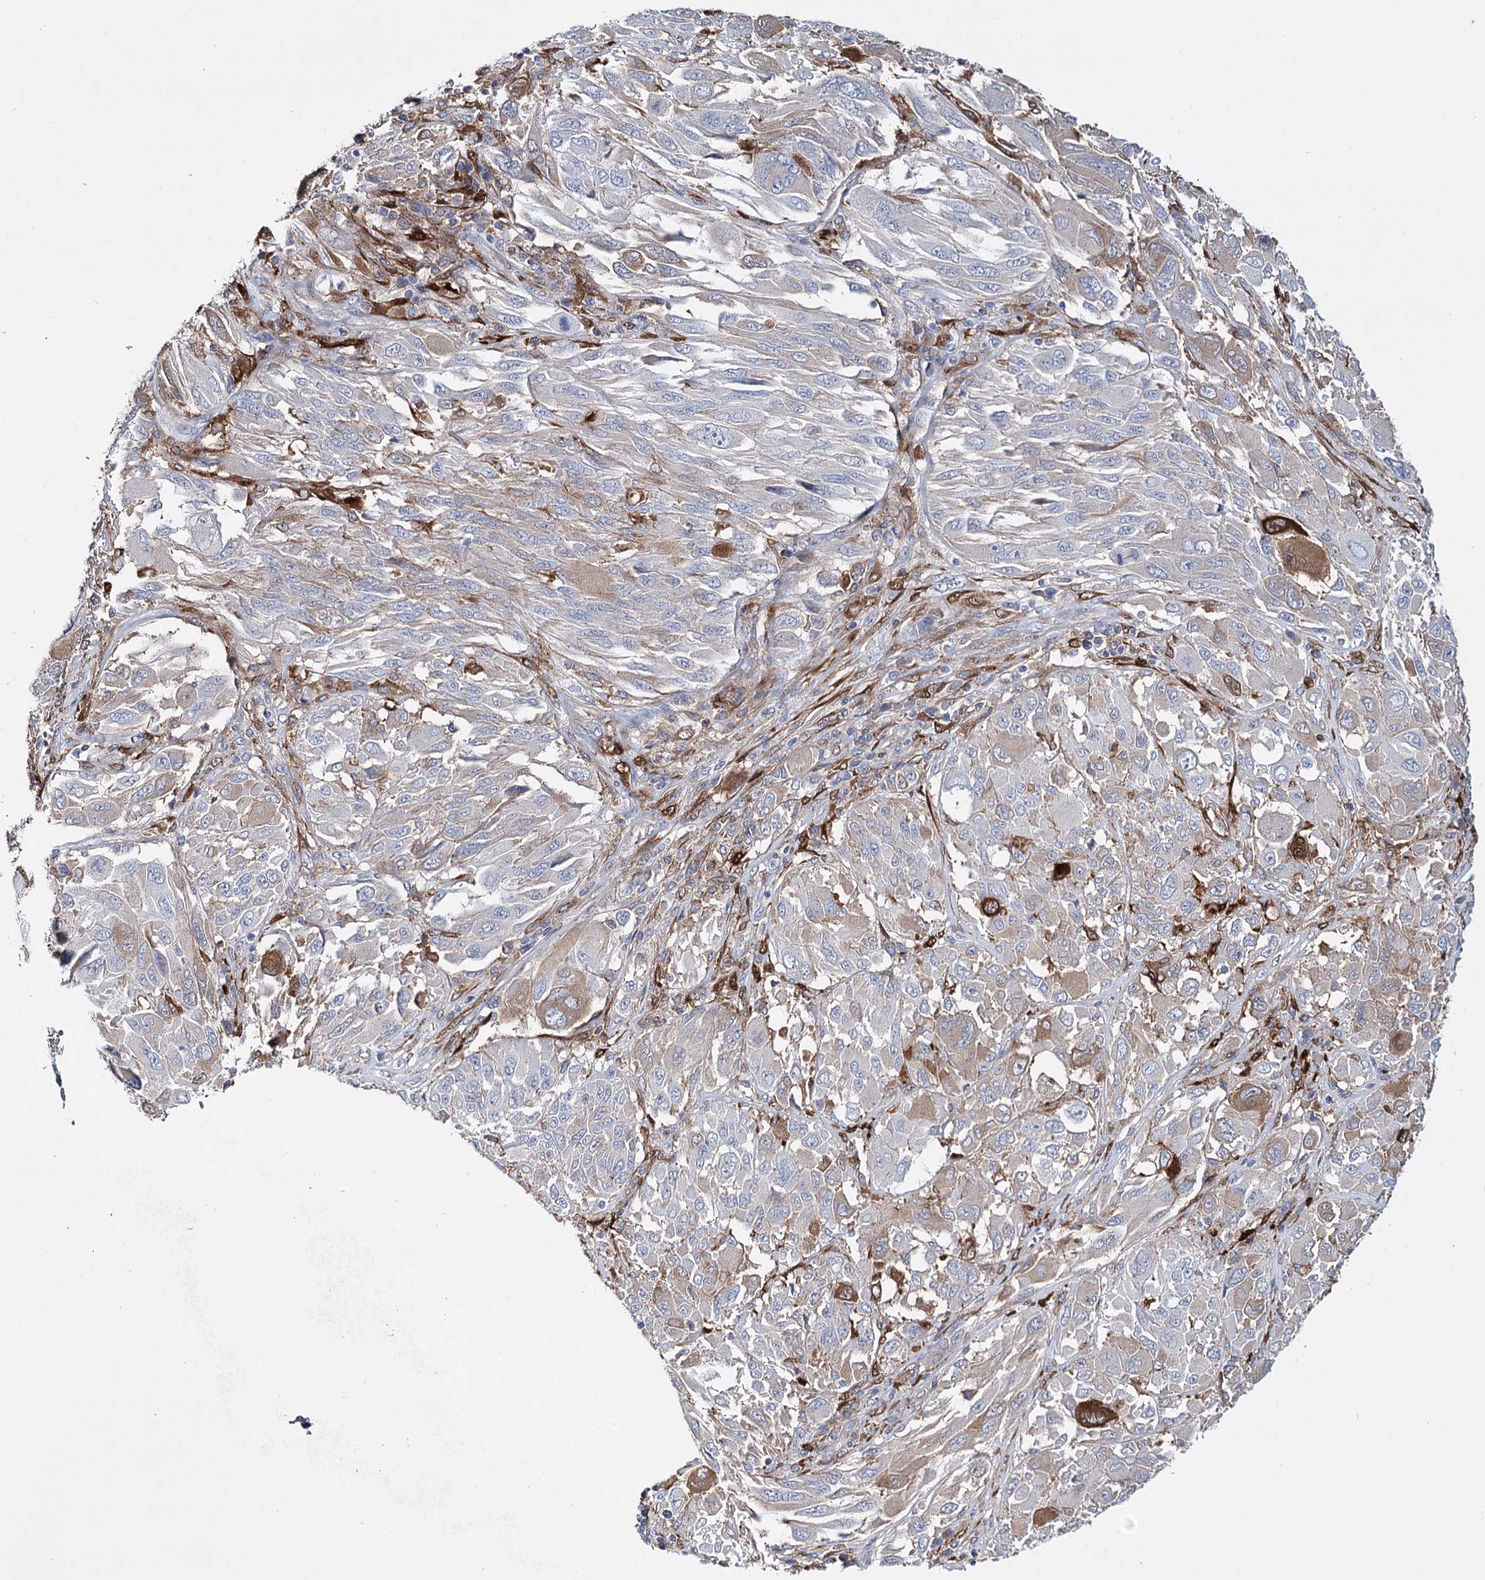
{"staining": {"intensity": "moderate", "quantity": "<25%", "location": "cytoplasmic/membranous"}, "tissue": "melanoma", "cell_type": "Tumor cells", "image_type": "cancer", "snomed": [{"axis": "morphology", "description": "Malignant melanoma, NOS"}, {"axis": "topography", "description": "Skin"}], "caption": "Melanoma tissue displays moderate cytoplasmic/membranous staining in approximately <25% of tumor cells", "gene": "CFAP46", "patient": {"sex": "female", "age": 91}}